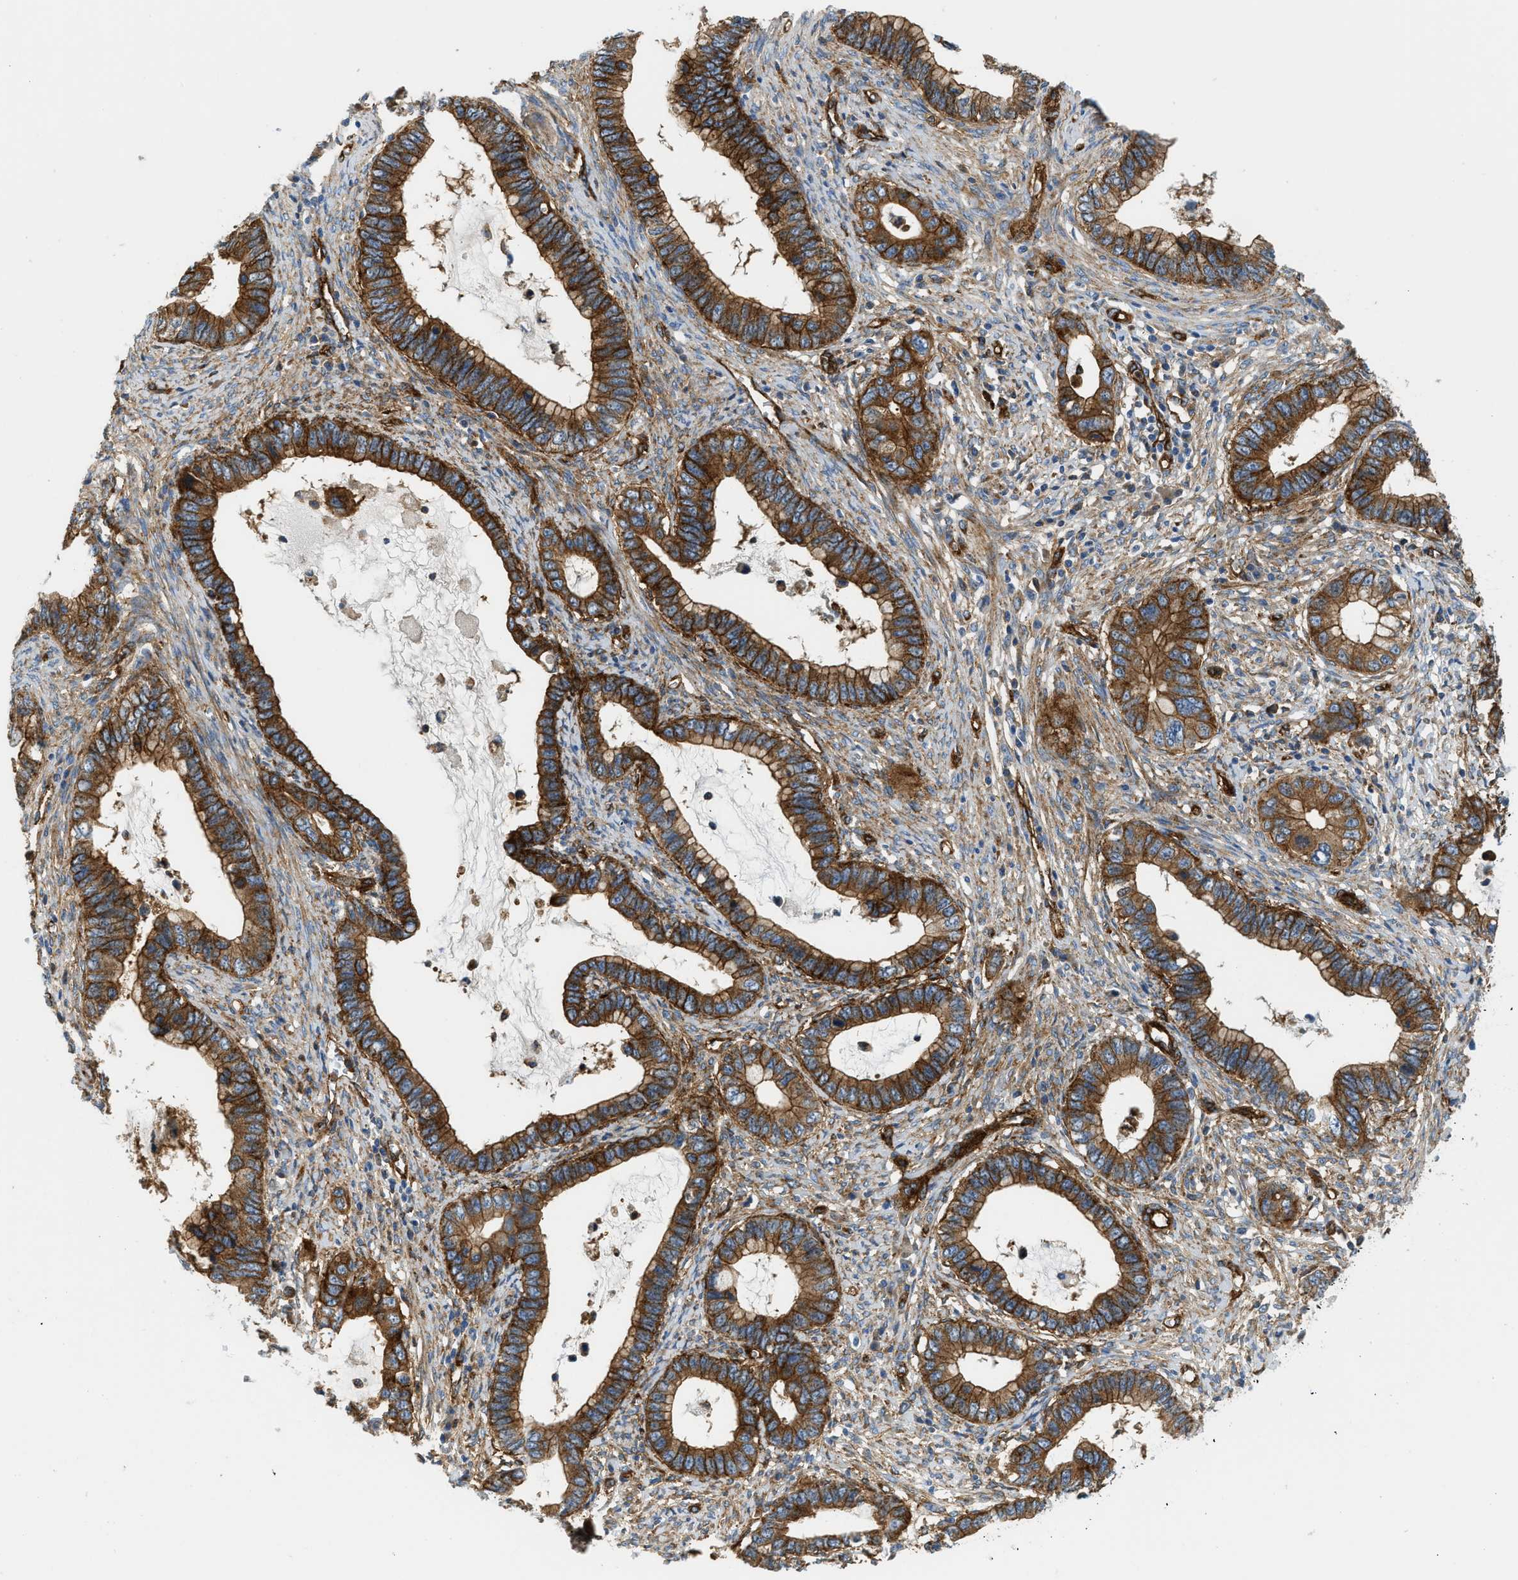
{"staining": {"intensity": "strong", "quantity": ">75%", "location": "cytoplasmic/membranous"}, "tissue": "cervical cancer", "cell_type": "Tumor cells", "image_type": "cancer", "snomed": [{"axis": "morphology", "description": "Adenocarcinoma, NOS"}, {"axis": "topography", "description": "Cervix"}], "caption": "This is an image of IHC staining of cervical cancer, which shows strong staining in the cytoplasmic/membranous of tumor cells.", "gene": "HIP1", "patient": {"sex": "female", "age": 44}}